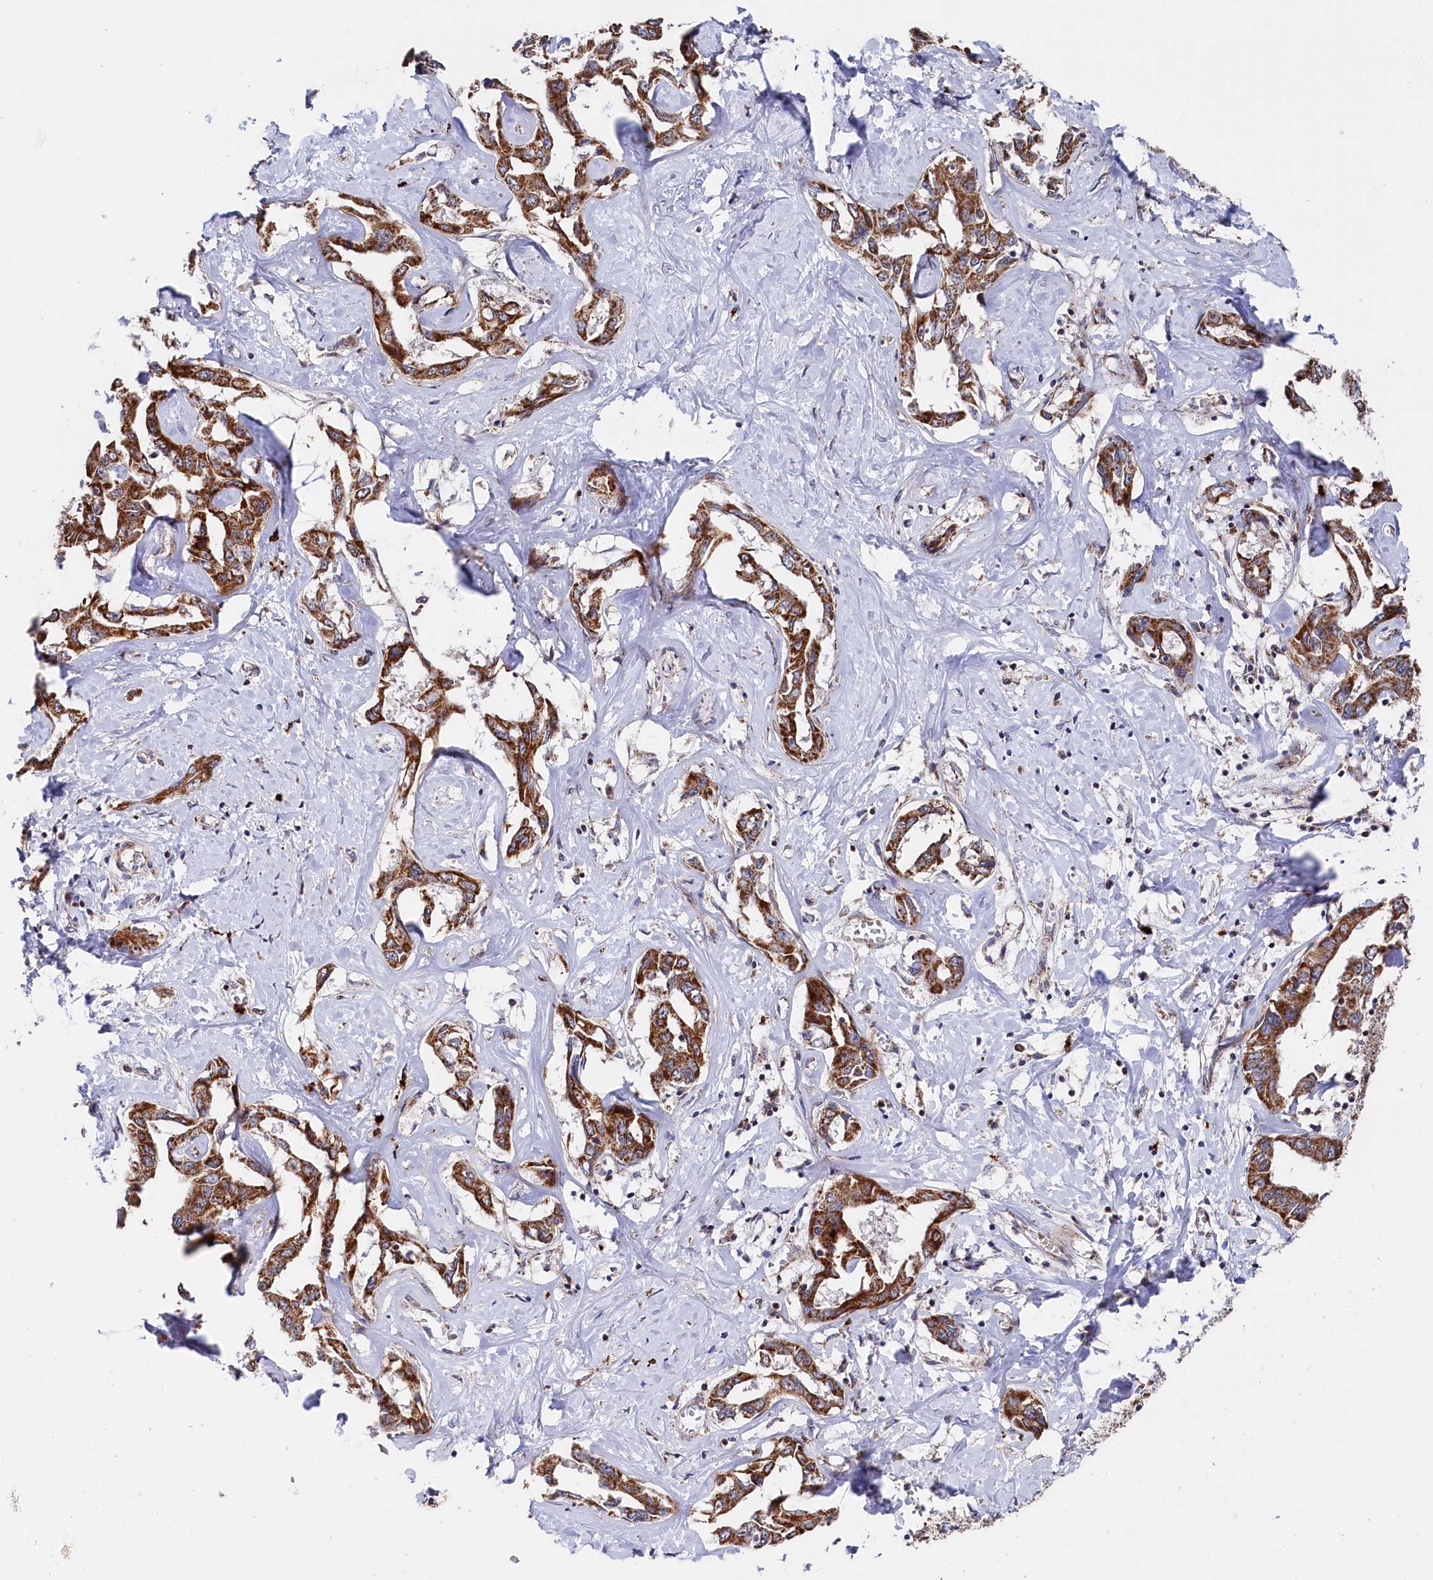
{"staining": {"intensity": "strong", "quantity": ">75%", "location": "cytoplasmic/membranous"}, "tissue": "liver cancer", "cell_type": "Tumor cells", "image_type": "cancer", "snomed": [{"axis": "morphology", "description": "Cholangiocarcinoma"}, {"axis": "topography", "description": "Liver"}], "caption": "Human cholangiocarcinoma (liver) stained for a protein (brown) exhibits strong cytoplasmic/membranous positive positivity in about >75% of tumor cells.", "gene": "CHCHD1", "patient": {"sex": "male", "age": 59}}